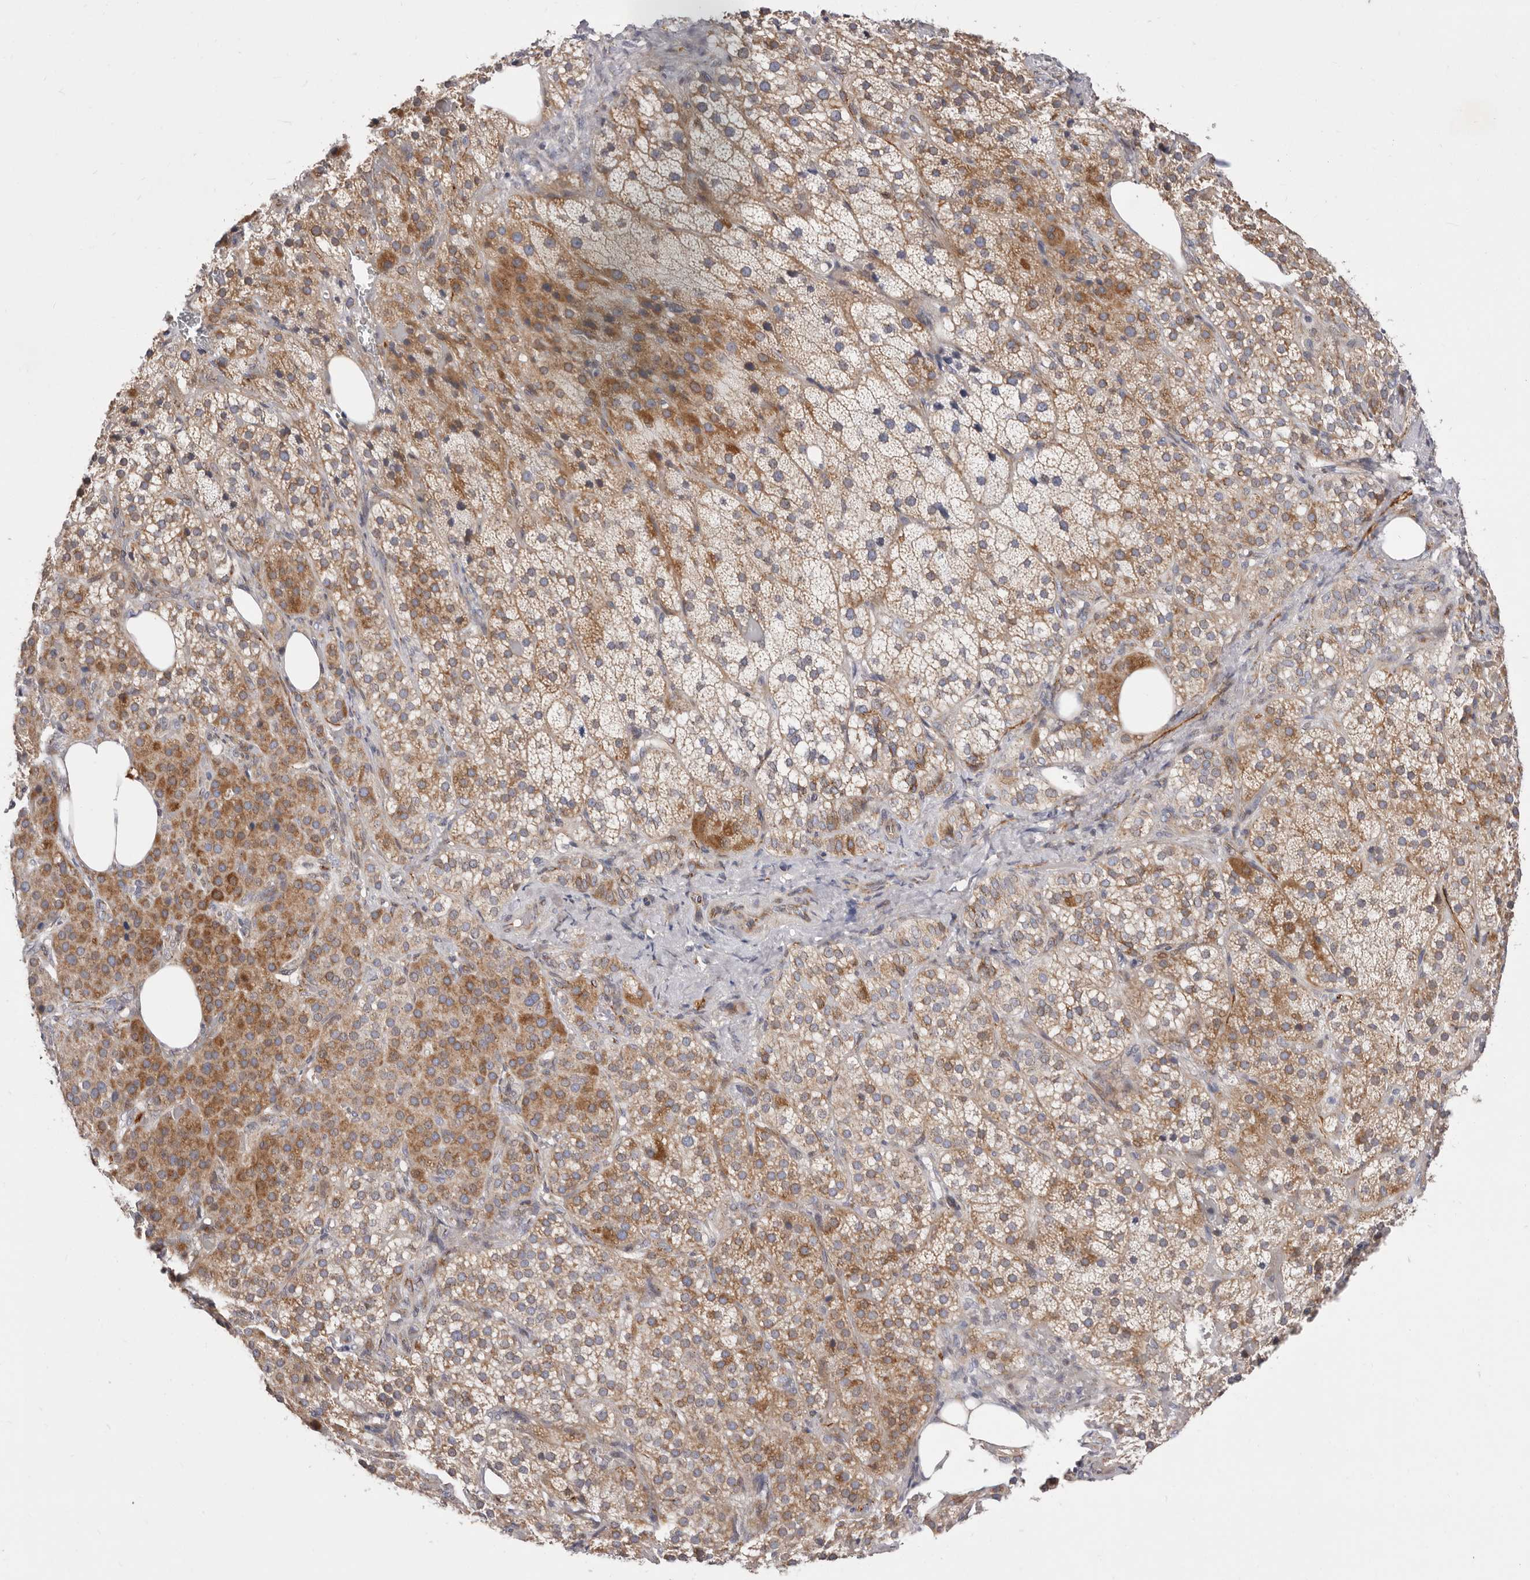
{"staining": {"intensity": "moderate", "quantity": ">75%", "location": "cytoplasmic/membranous"}, "tissue": "adrenal gland", "cell_type": "Glandular cells", "image_type": "normal", "snomed": [{"axis": "morphology", "description": "Normal tissue, NOS"}, {"axis": "topography", "description": "Adrenal gland"}], "caption": "Moderate cytoplasmic/membranous protein expression is present in about >75% of glandular cells in adrenal gland. (brown staining indicates protein expression, while blue staining denotes nuclei).", "gene": "TIMM17B", "patient": {"sex": "female", "age": 59}}